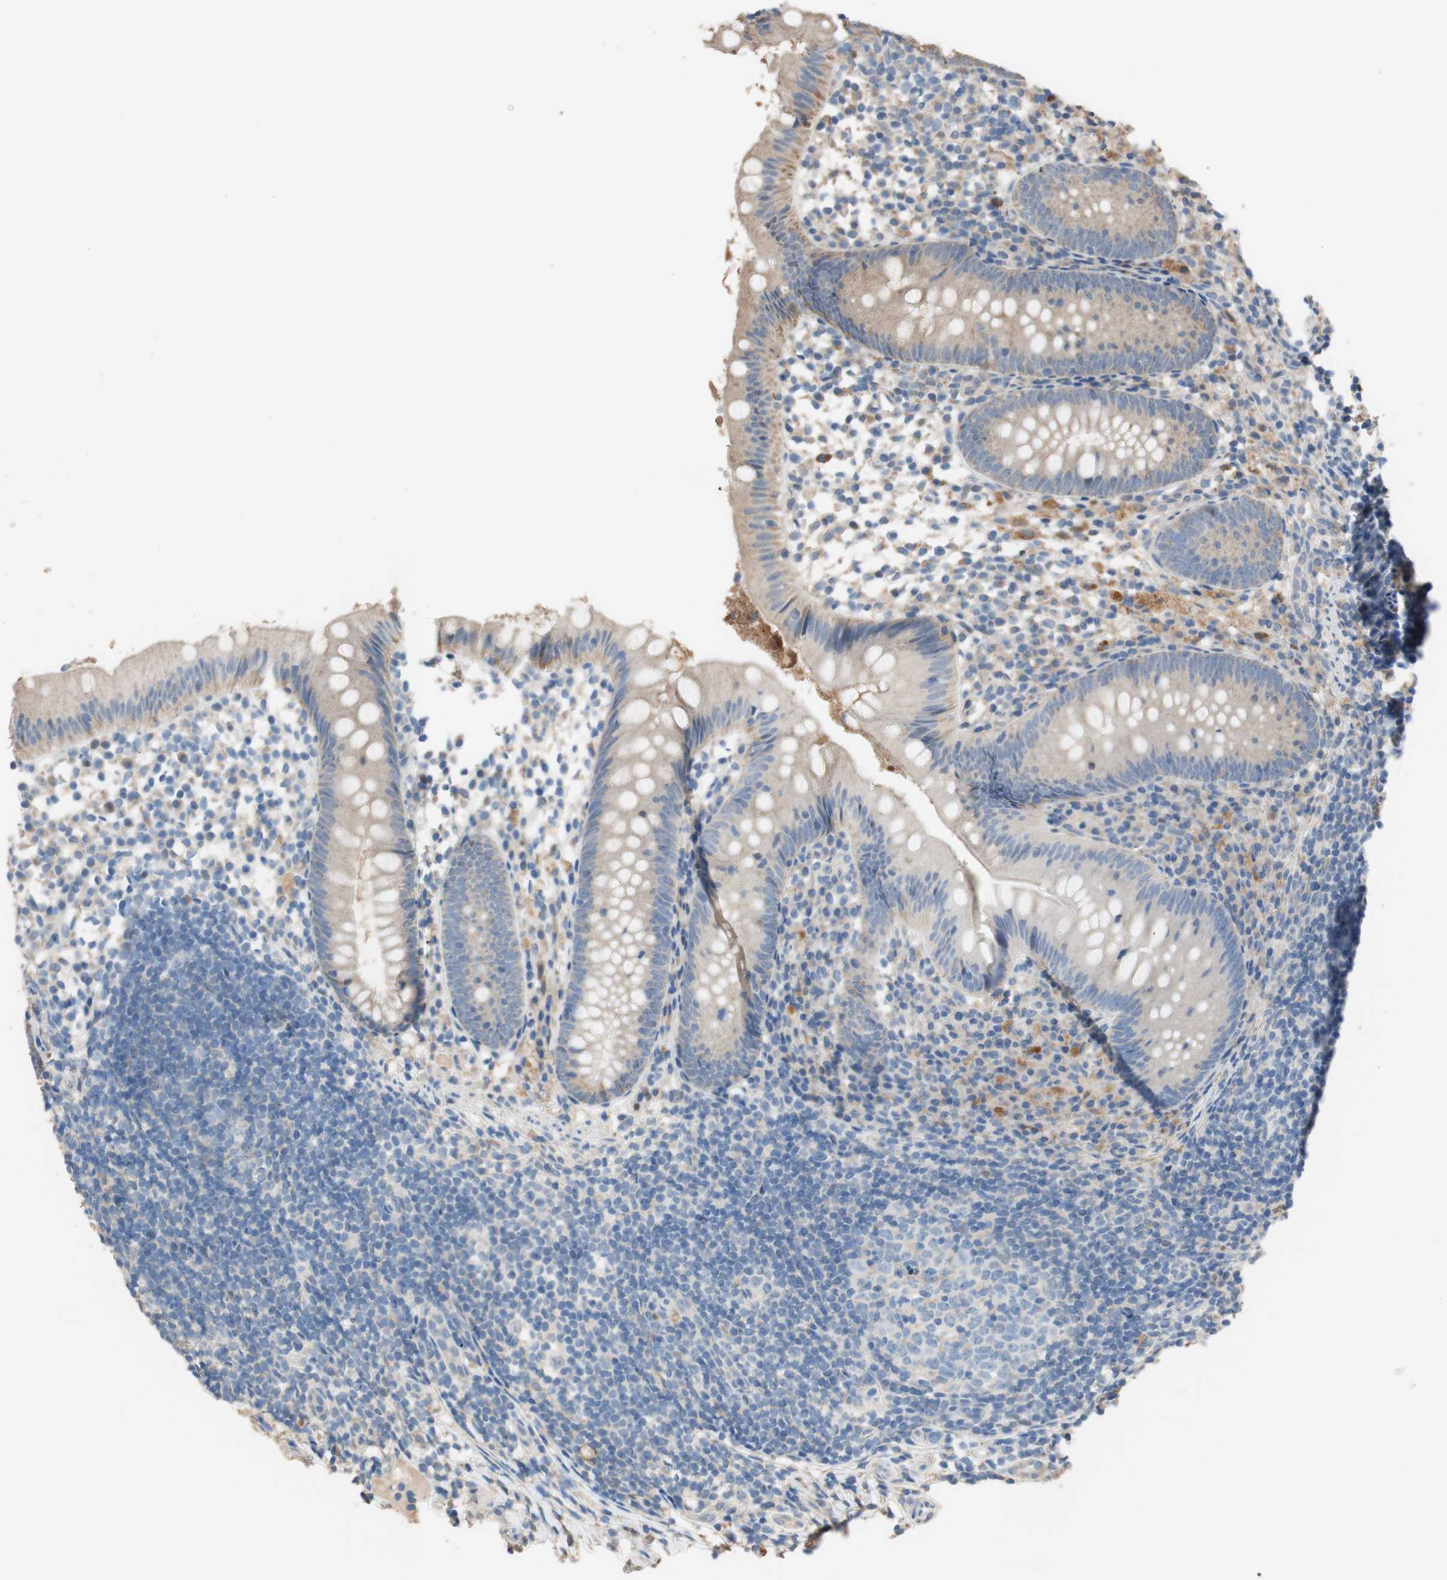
{"staining": {"intensity": "moderate", "quantity": "25%-75%", "location": "cytoplasmic/membranous"}, "tissue": "appendix", "cell_type": "Glandular cells", "image_type": "normal", "snomed": [{"axis": "morphology", "description": "Normal tissue, NOS"}, {"axis": "topography", "description": "Appendix"}], "caption": "IHC (DAB (3,3'-diaminobenzidine)) staining of benign appendix demonstrates moderate cytoplasmic/membranous protein expression in approximately 25%-75% of glandular cells. (brown staining indicates protein expression, while blue staining denotes nuclei).", "gene": "ALDH1A2", "patient": {"sex": "female", "age": 20}}